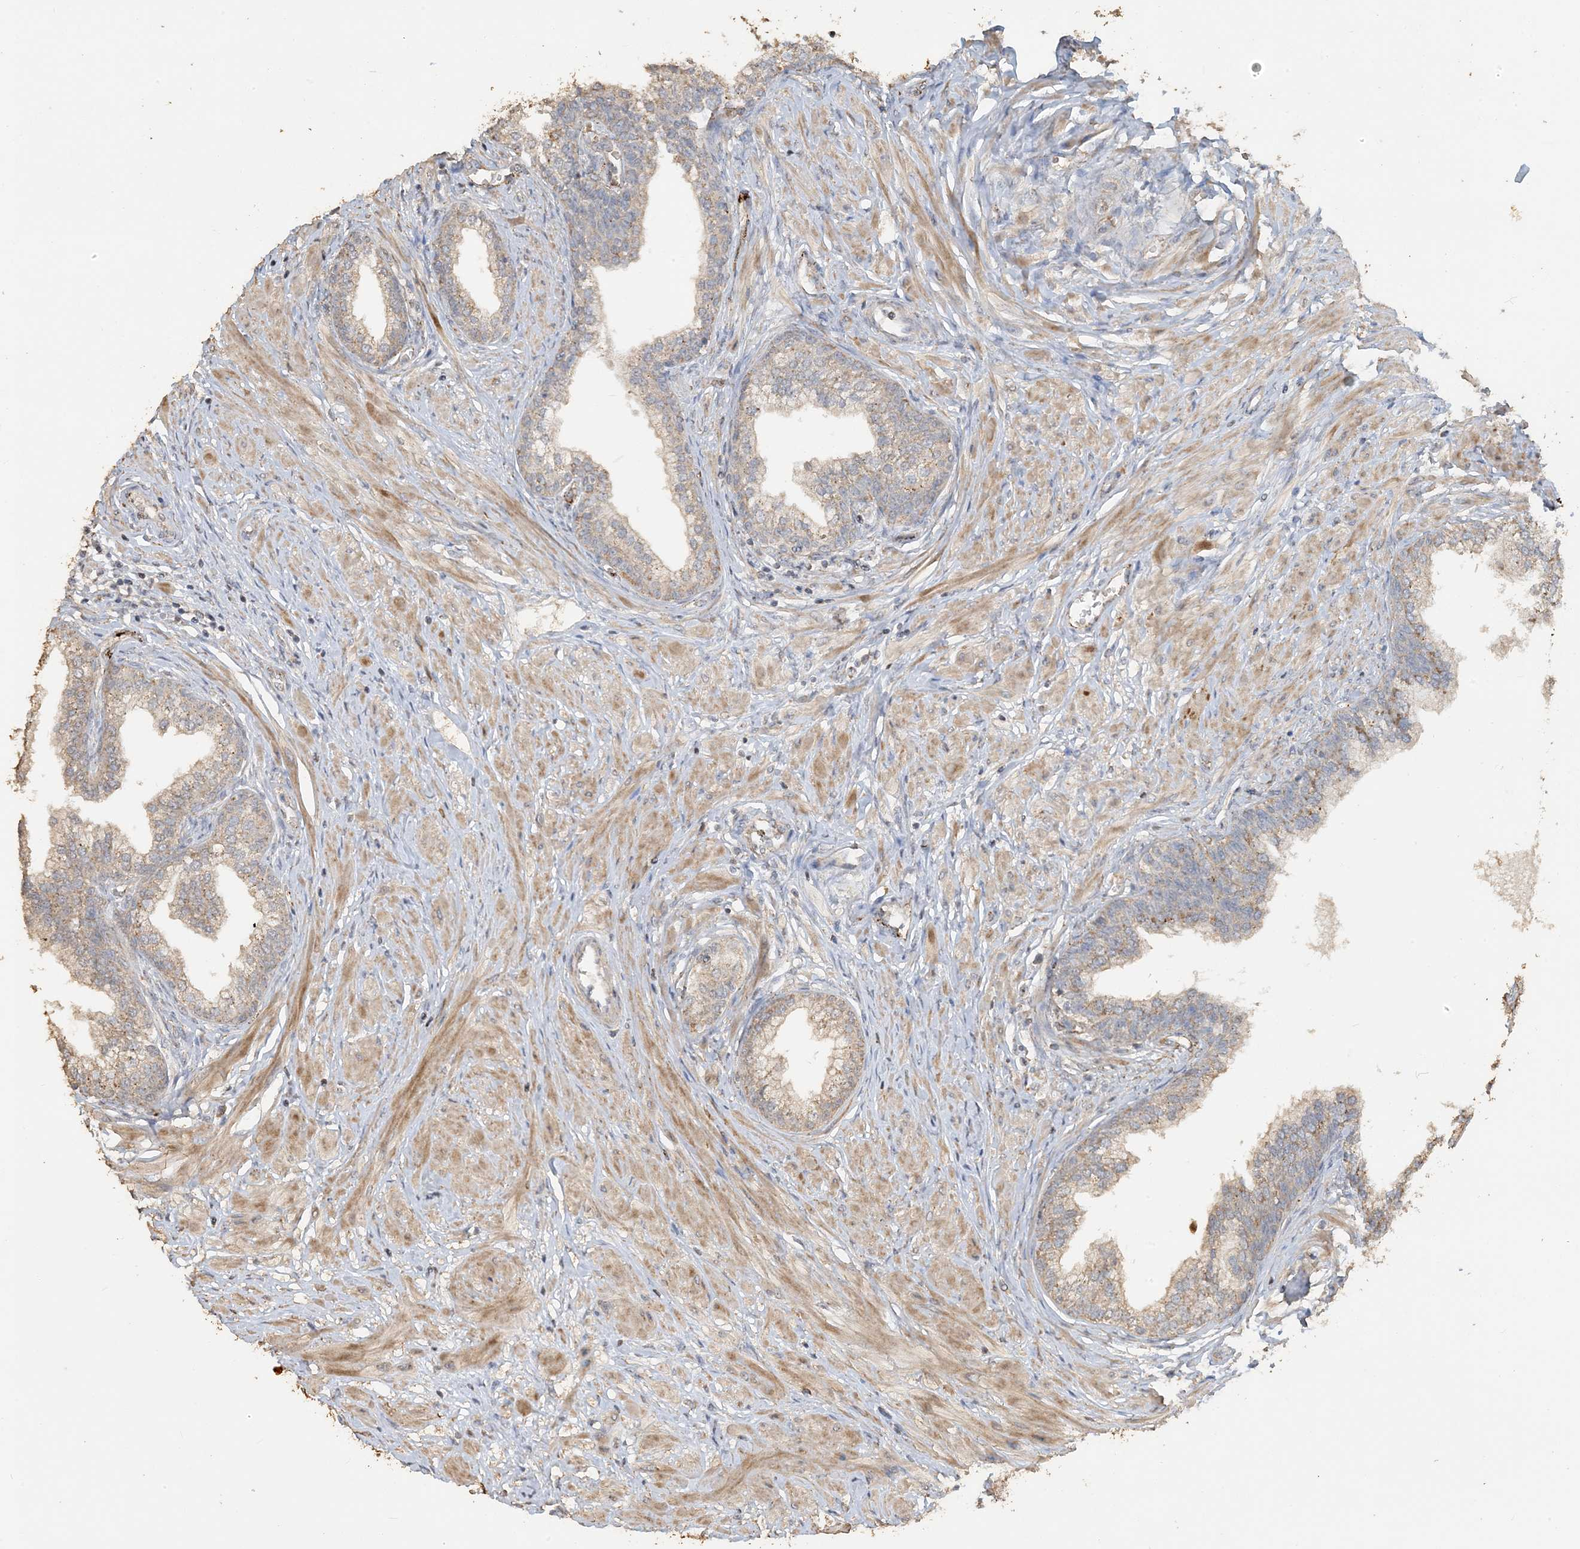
{"staining": {"intensity": "moderate", "quantity": "25%-75%", "location": "cytoplasmic/membranous"}, "tissue": "prostate", "cell_type": "Glandular cells", "image_type": "normal", "snomed": [{"axis": "morphology", "description": "Normal tissue, NOS"}, {"axis": "morphology", "description": "Urothelial carcinoma, Low grade"}, {"axis": "topography", "description": "Urinary bladder"}, {"axis": "topography", "description": "Prostate"}], "caption": "Human prostate stained with a brown dye exhibits moderate cytoplasmic/membranous positive expression in about 25%-75% of glandular cells.", "gene": "SFMBT2", "patient": {"sex": "male", "age": 60}}